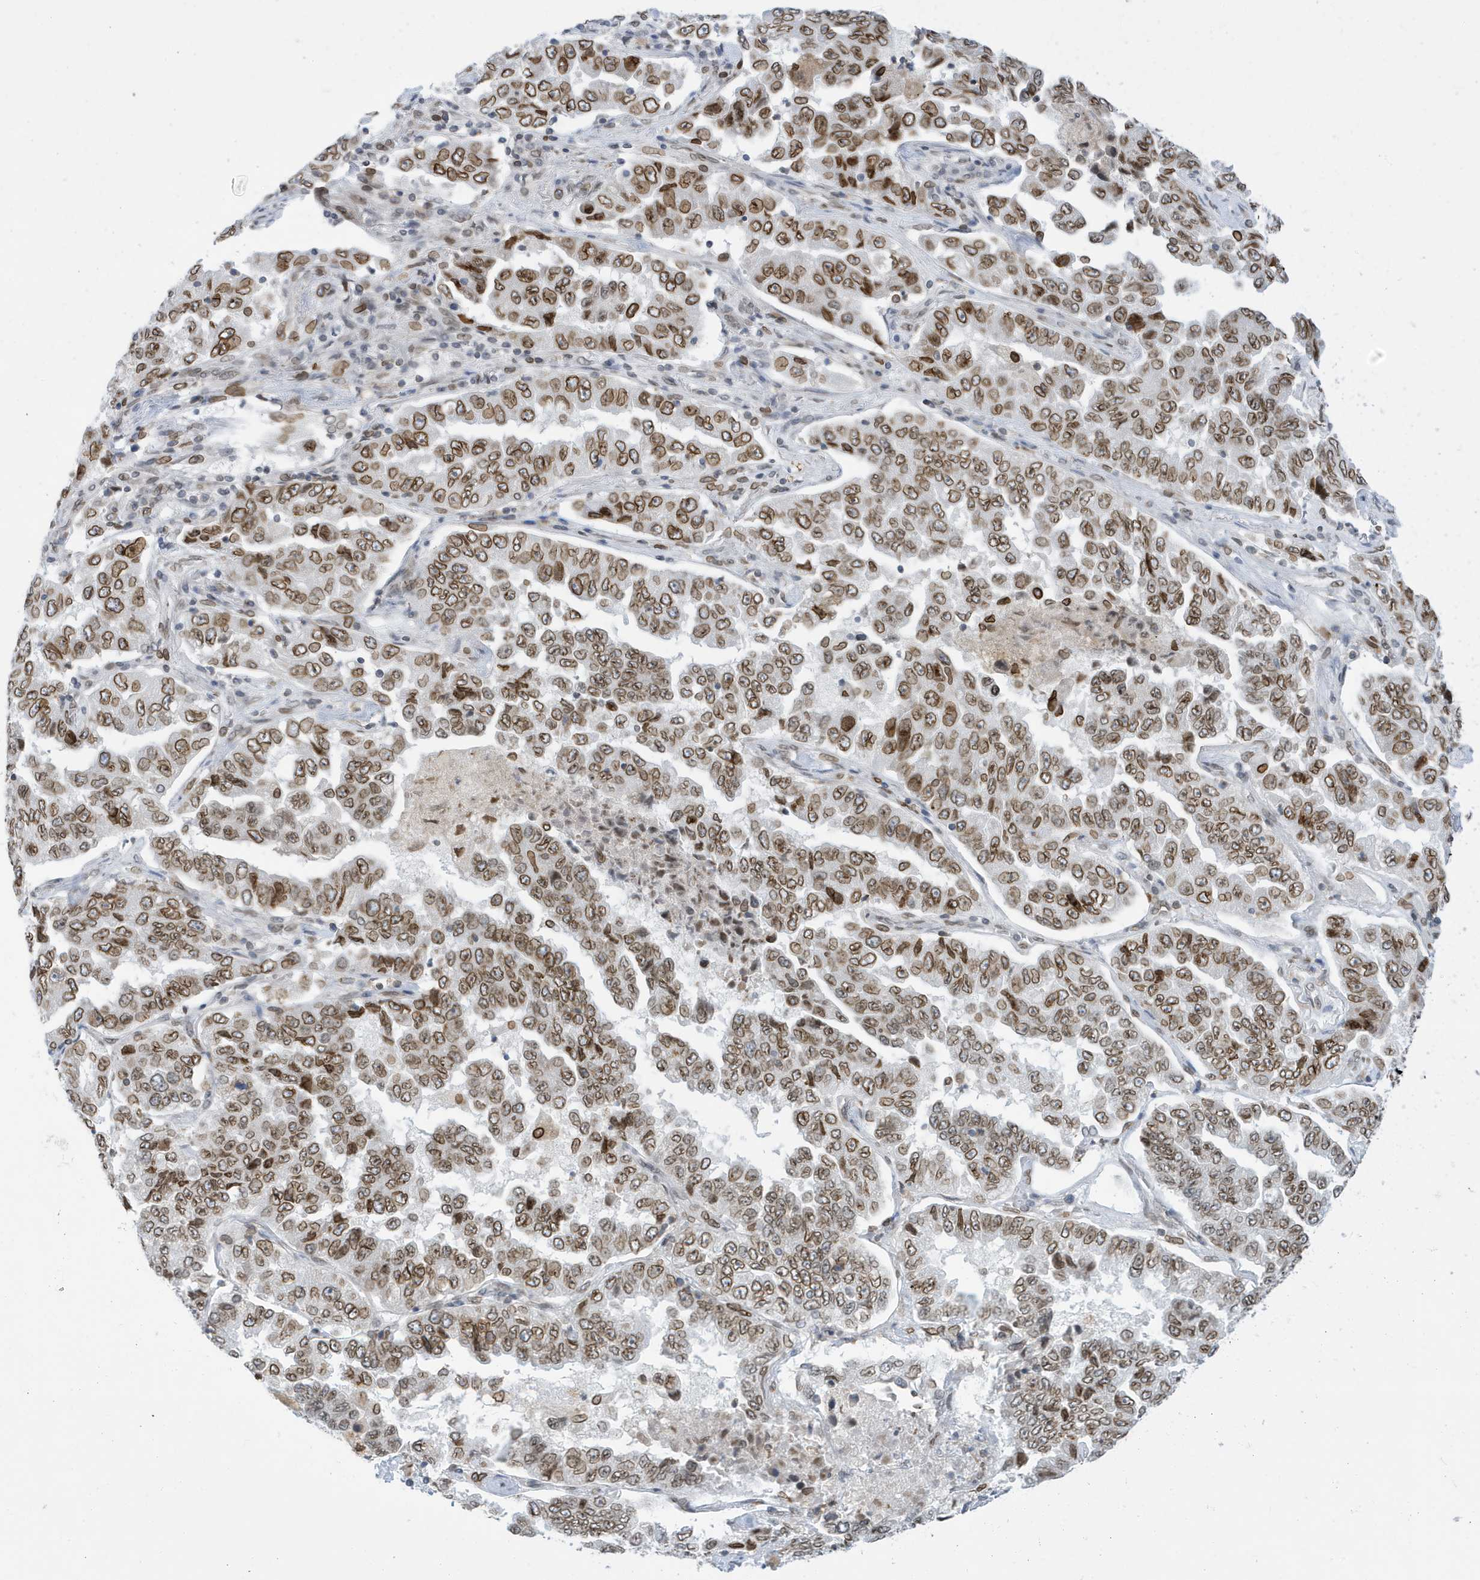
{"staining": {"intensity": "moderate", "quantity": ">75%", "location": "cytoplasmic/membranous,nuclear"}, "tissue": "lung cancer", "cell_type": "Tumor cells", "image_type": "cancer", "snomed": [{"axis": "morphology", "description": "Adenocarcinoma, NOS"}, {"axis": "topography", "description": "Lung"}], "caption": "Lung cancer stained for a protein exhibits moderate cytoplasmic/membranous and nuclear positivity in tumor cells.", "gene": "PCYT1A", "patient": {"sex": "female", "age": 51}}